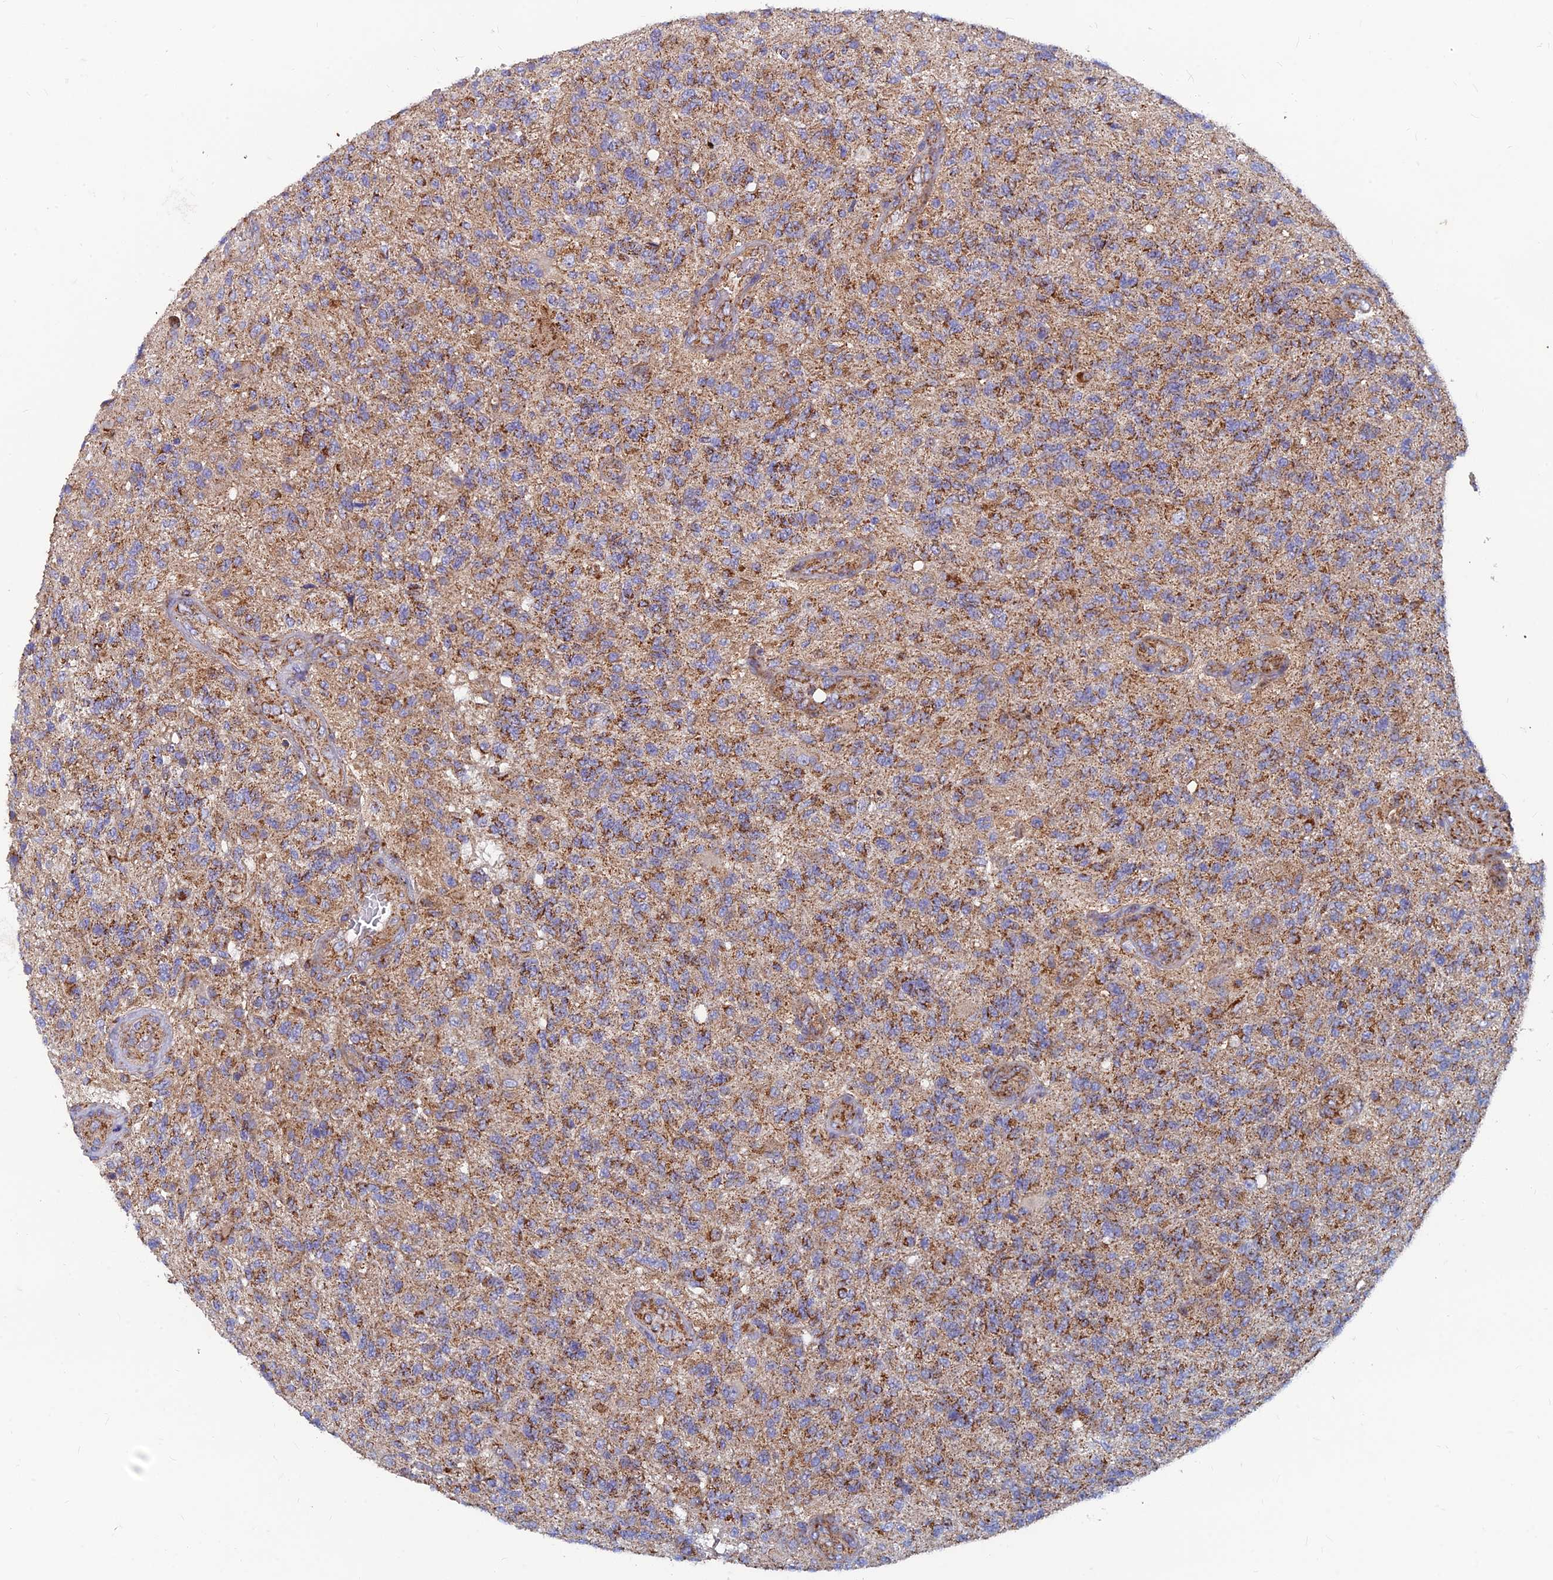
{"staining": {"intensity": "moderate", "quantity": "25%-75%", "location": "cytoplasmic/membranous"}, "tissue": "glioma", "cell_type": "Tumor cells", "image_type": "cancer", "snomed": [{"axis": "morphology", "description": "Glioma, malignant, High grade"}, {"axis": "topography", "description": "Brain"}], "caption": "Approximately 25%-75% of tumor cells in malignant glioma (high-grade) exhibit moderate cytoplasmic/membranous protein positivity as visualized by brown immunohistochemical staining.", "gene": "MRPS9", "patient": {"sex": "male", "age": 56}}